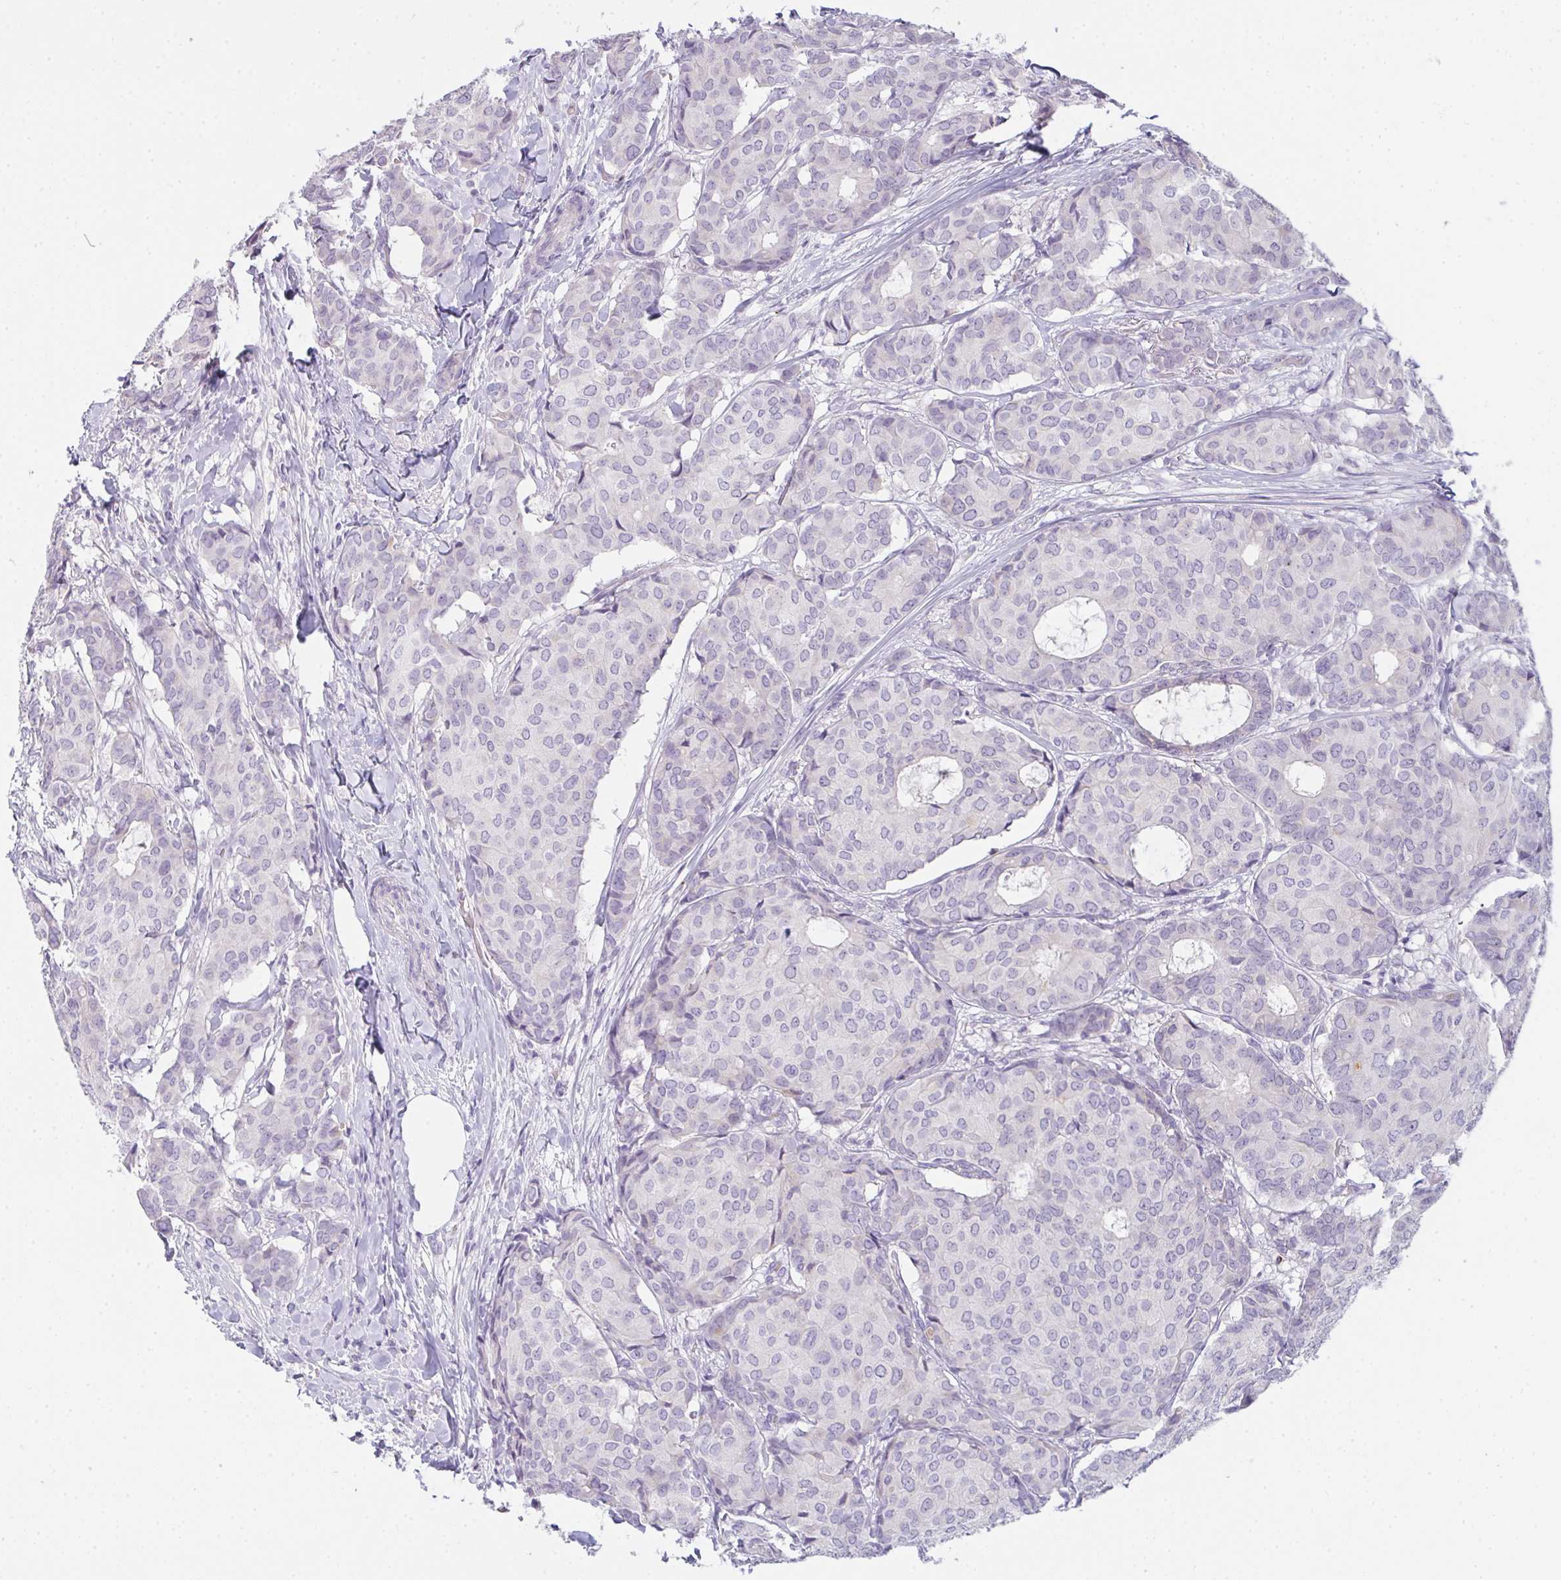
{"staining": {"intensity": "negative", "quantity": "none", "location": "none"}, "tissue": "breast cancer", "cell_type": "Tumor cells", "image_type": "cancer", "snomed": [{"axis": "morphology", "description": "Duct carcinoma"}, {"axis": "topography", "description": "Breast"}], "caption": "The histopathology image reveals no significant positivity in tumor cells of breast invasive ductal carcinoma.", "gene": "COX7B", "patient": {"sex": "female", "age": 75}}